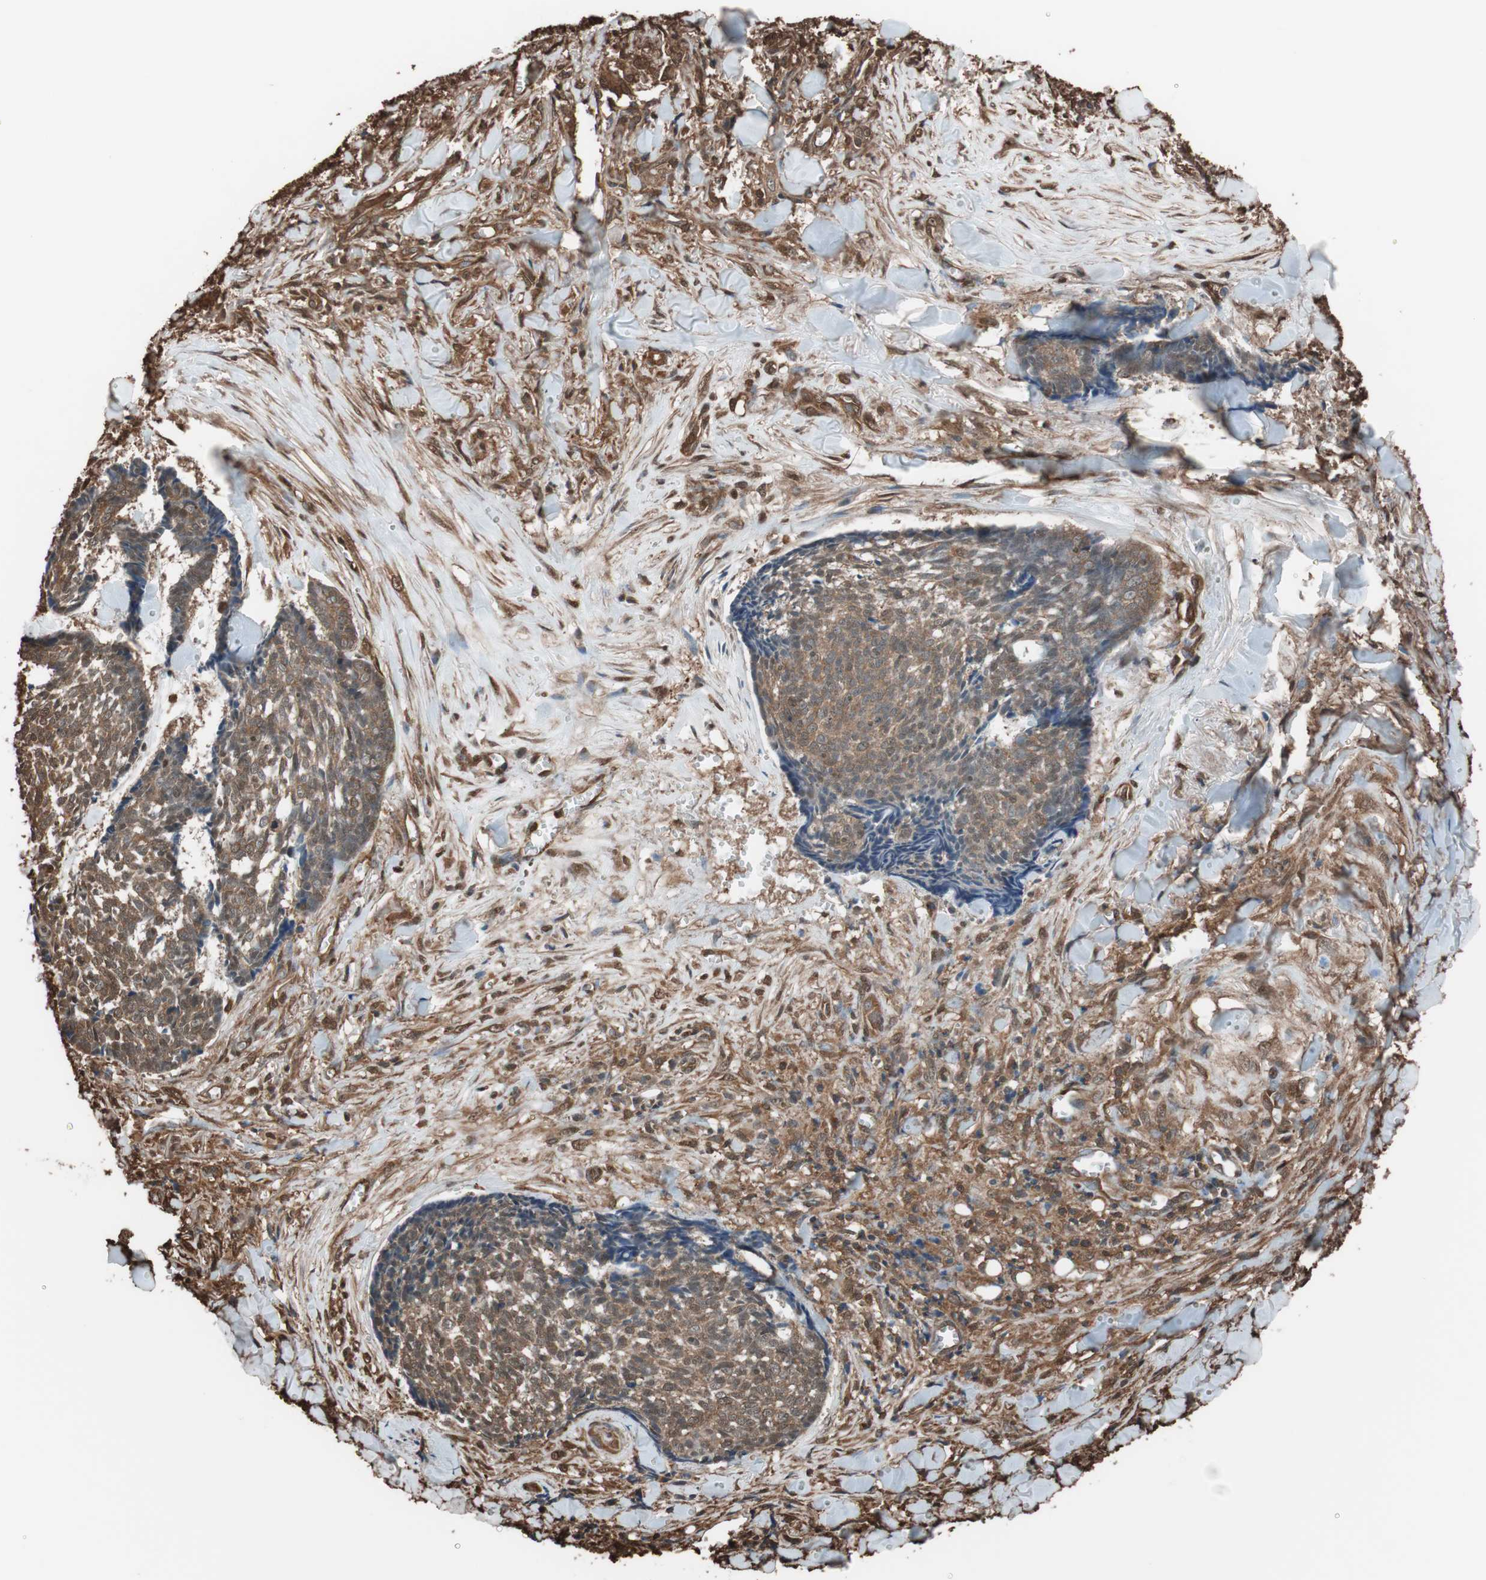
{"staining": {"intensity": "strong", "quantity": ">75%", "location": "cytoplasmic/membranous"}, "tissue": "skin cancer", "cell_type": "Tumor cells", "image_type": "cancer", "snomed": [{"axis": "morphology", "description": "Basal cell carcinoma"}, {"axis": "topography", "description": "Skin"}], "caption": "This is an image of IHC staining of skin cancer, which shows strong expression in the cytoplasmic/membranous of tumor cells.", "gene": "CALM2", "patient": {"sex": "male", "age": 84}}